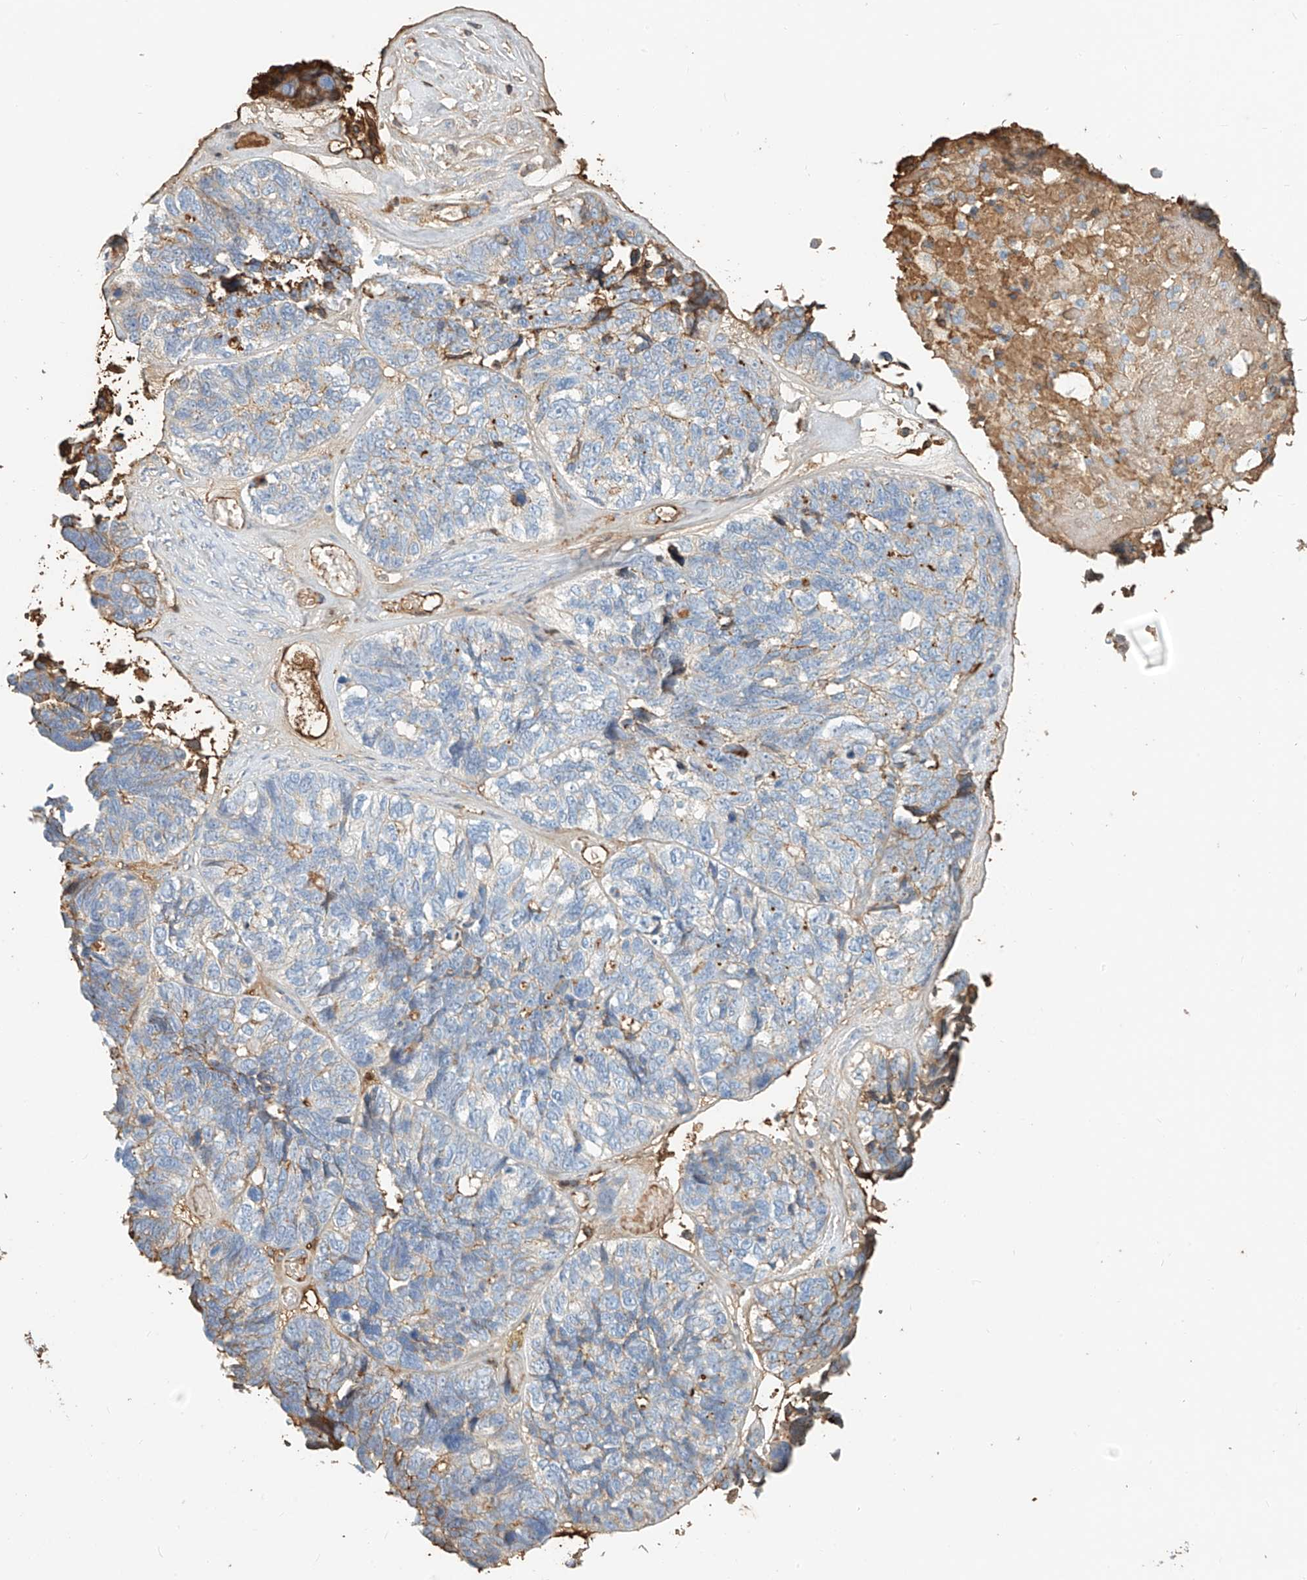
{"staining": {"intensity": "negative", "quantity": "none", "location": "none"}, "tissue": "ovarian cancer", "cell_type": "Tumor cells", "image_type": "cancer", "snomed": [{"axis": "morphology", "description": "Cystadenocarcinoma, serous, NOS"}, {"axis": "topography", "description": "Ovary"}], "caption": "Ovarian cancer stained for a protein using immunohistochemistry displays no staining tumor cells.", "gene": "ZFP30", "patient": {"sex": "female", "age": 79}}